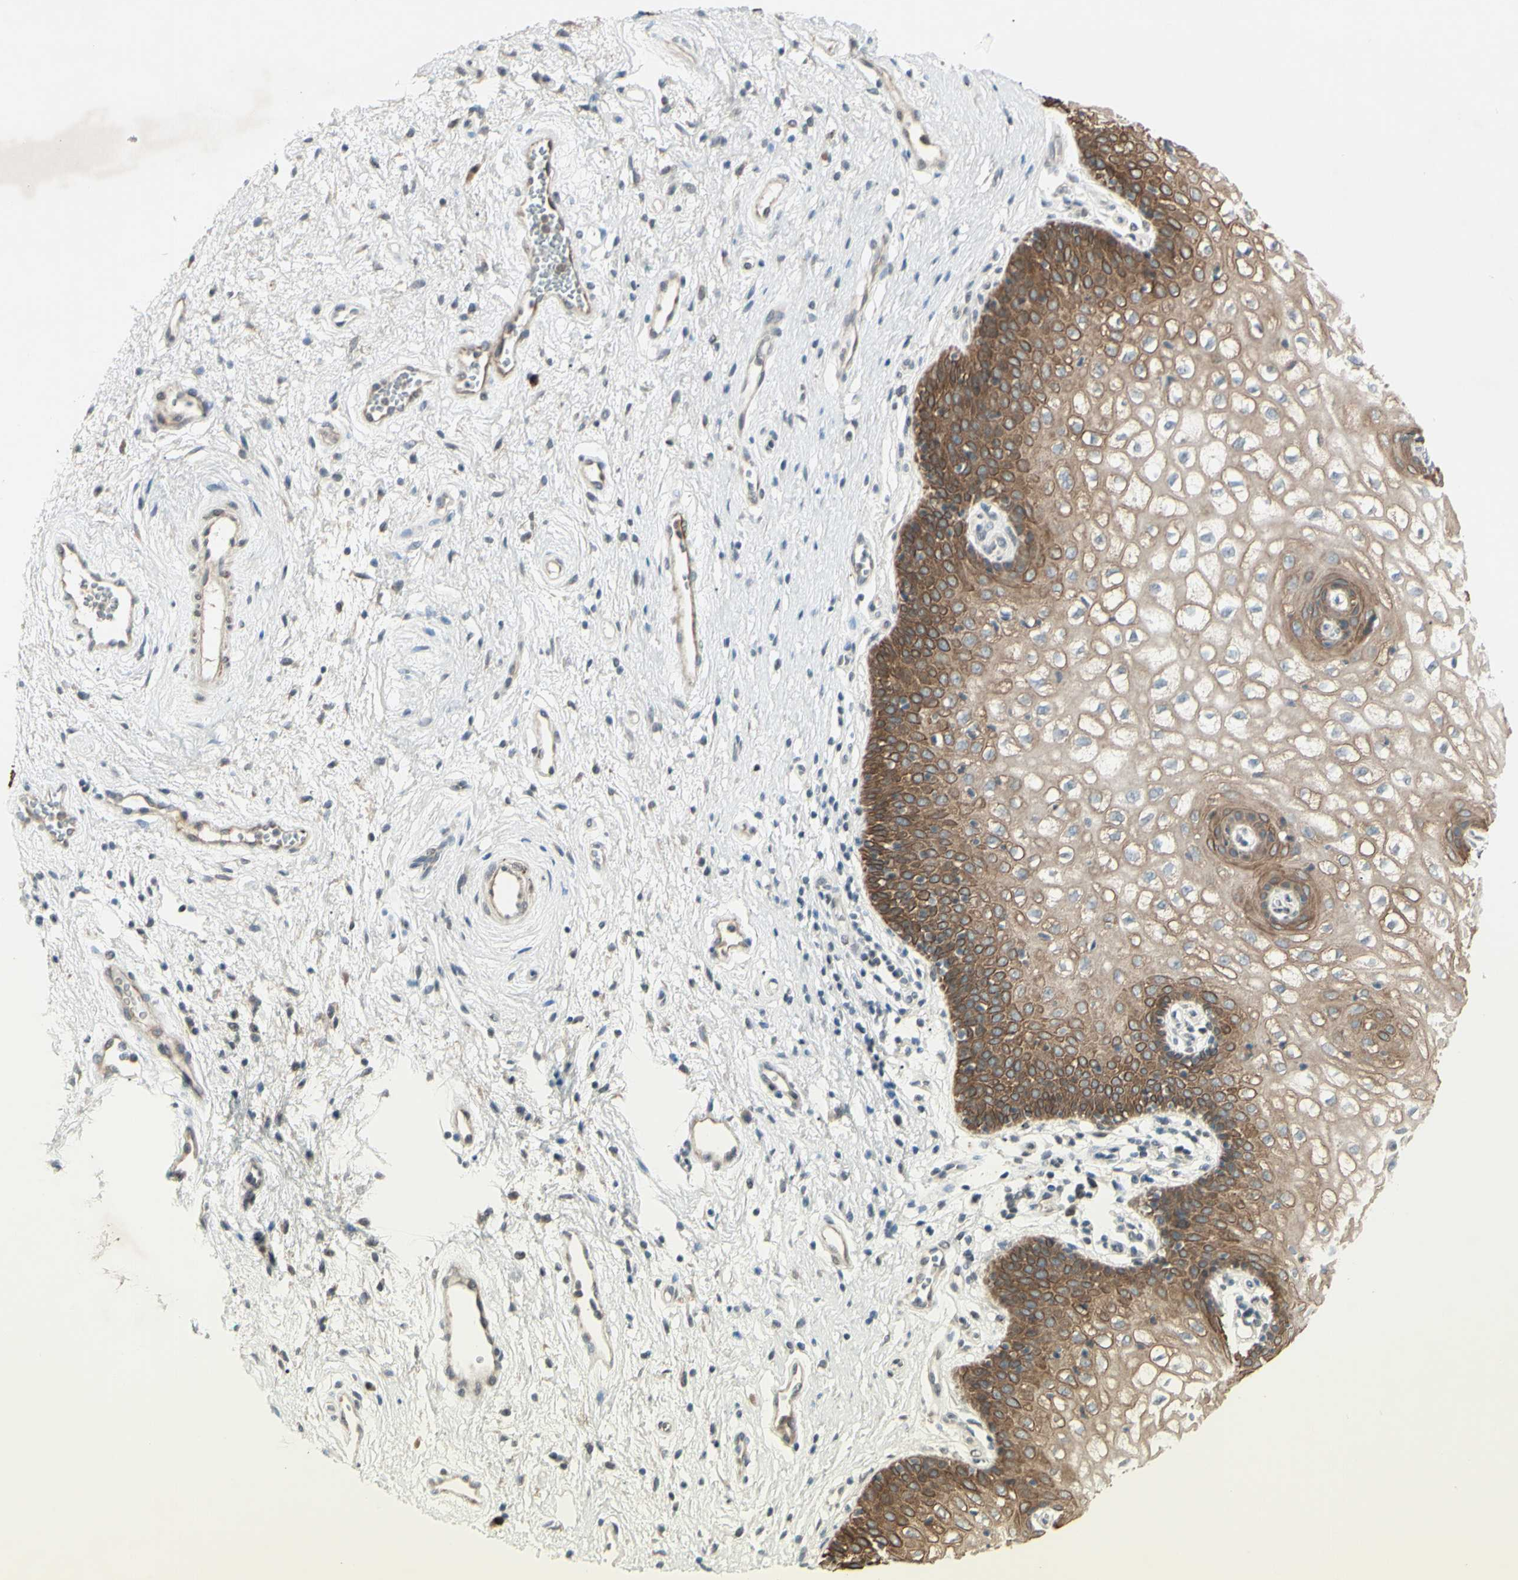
{"staining": {"intensity": "moderate", "quantity": ">75%", "location": "cytoplasmic/membranous"}, "tissue": "vagina", "cell_type": "Squamous epithelial cells", "image_type": "normal", "snomed": [{"axis": "morphology", "description": "Normal tissue, NOS"}, {"axis": "topography", "description": "Vagina"}], "caption": "This micrograph shows benign vagina stained with immunohistochemistry (IHC) to label a protein in brown. The cytoplasmic/membranous of squamous epithelial cells show moderate positivity for the protein. Nuclei are counter-stained blue.", "gene": "FGFR2", "patient": {"sex": "female", "age": 34}}